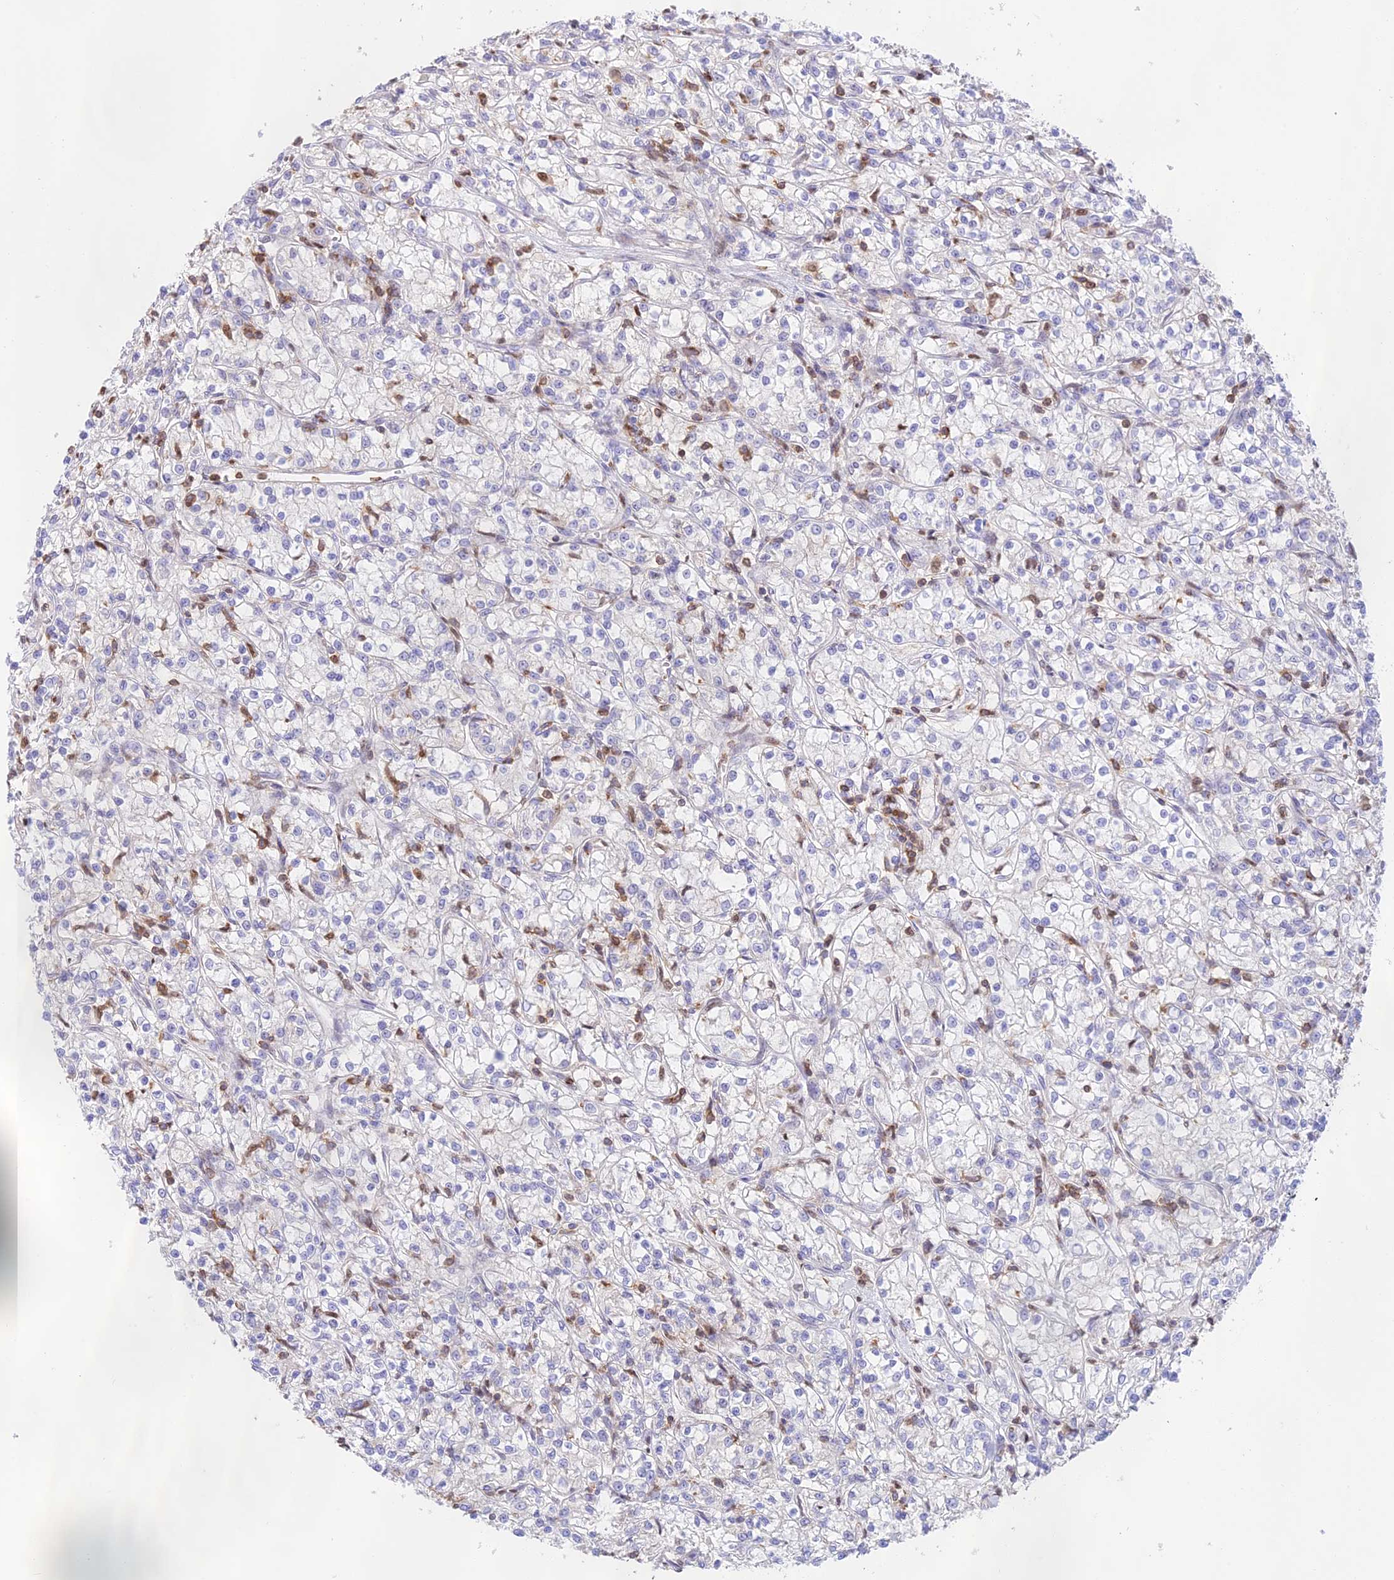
{"staining": {"intensity": "negative", "quantity": "none", "location": "none"}, "tissue": "renal cancer", "cell_type": "Tumor cells", "image_type": "cancer", "snomed": [{"axis": "morphology", "description": "Adenocarcinoma, NOS"}, {"axis": "topography", "description": "Kidney"}], "caption": "The immunohistochemistry (IHC) image has no significant positivity in tumor cells of renal adenocarcinoma tissue. (Stains: DAB IHC with hematoxylin counter stain, Microscopy: brightfield microscopy at high magnification).", "gene": "DENND1C", "patient": {"sex": "female", "age": 59}}